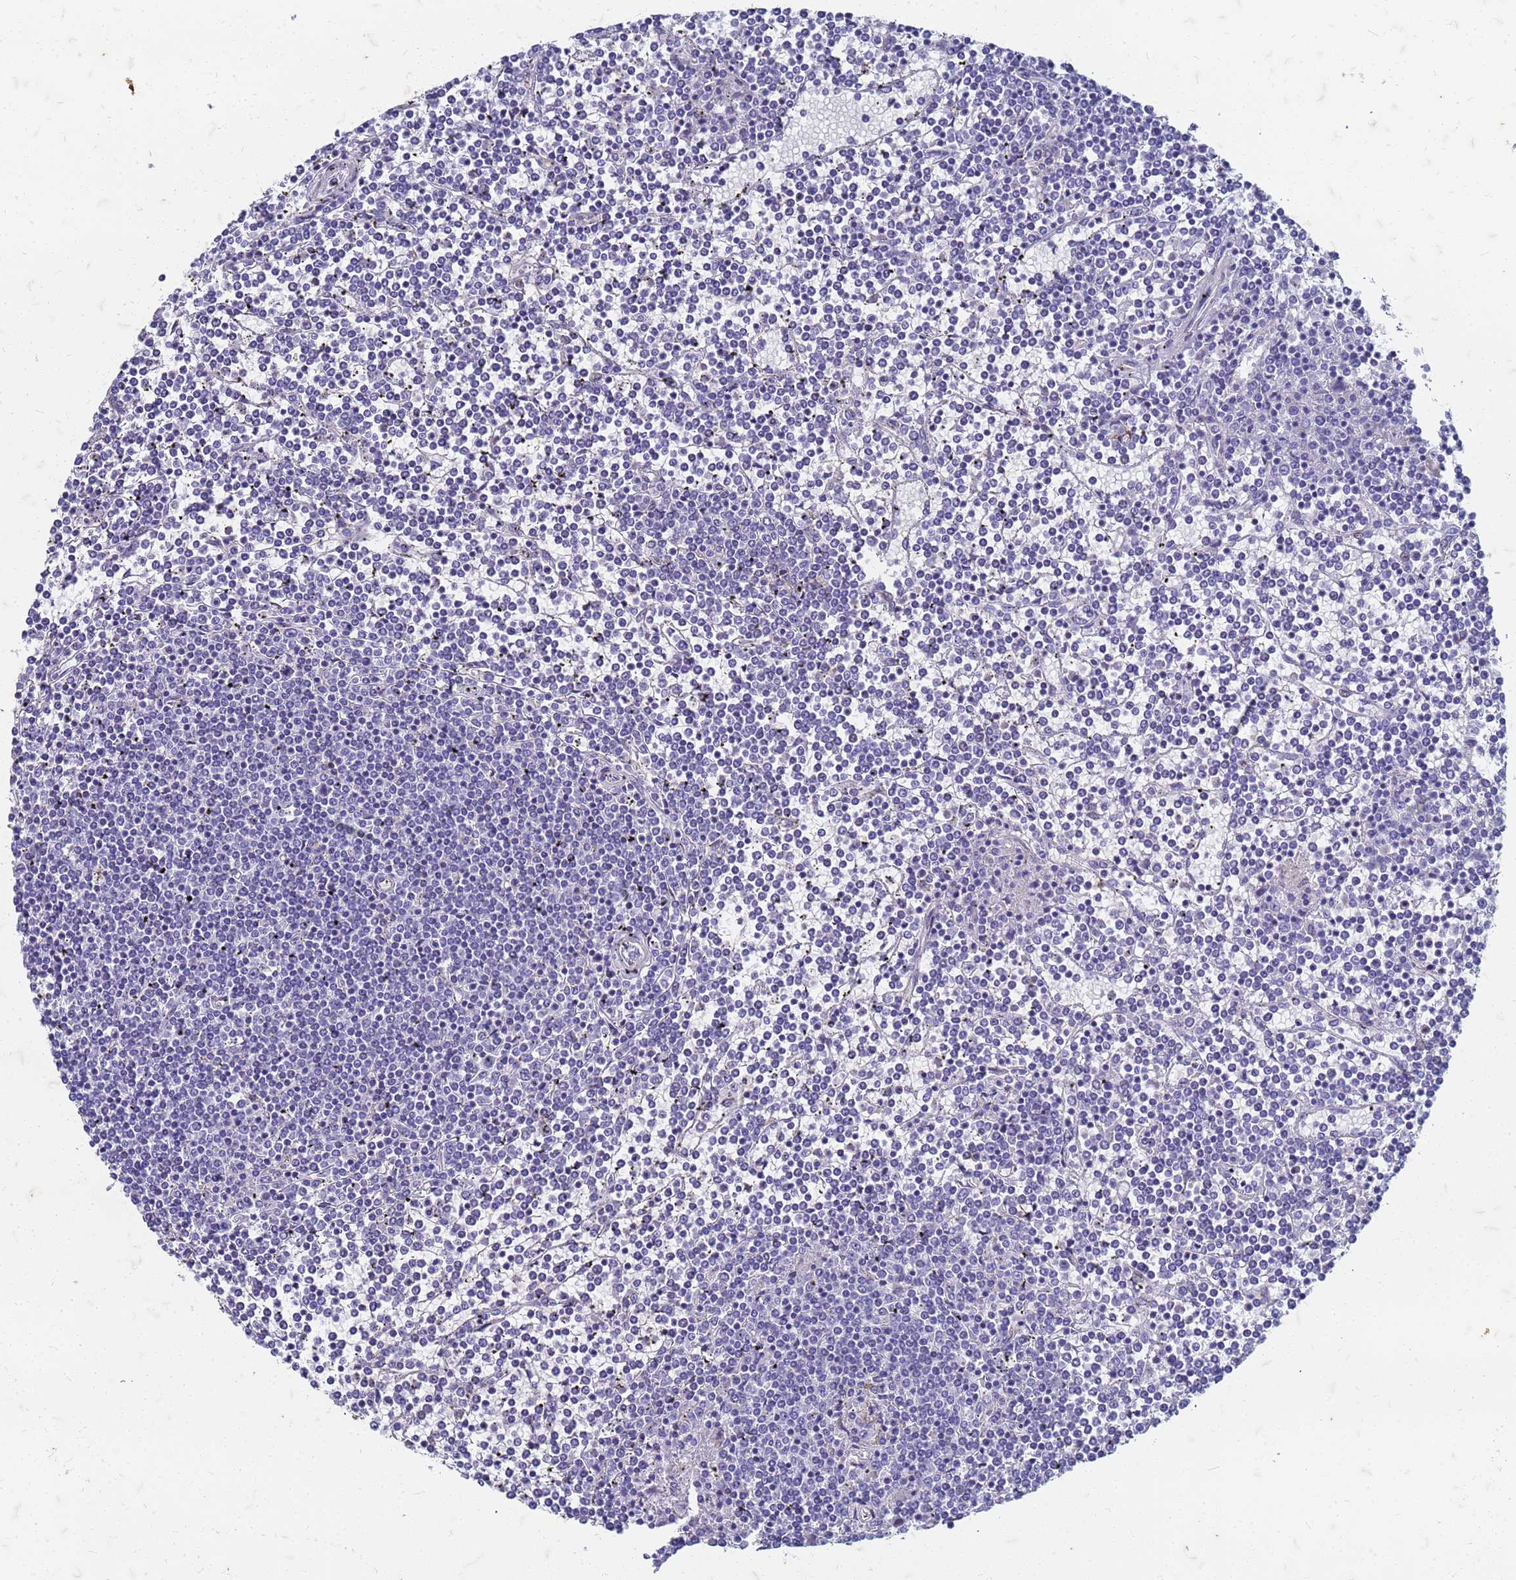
{"staining": {"intensity": "negative", "quantity": "none", "location": "none"}, "tissue": "lymphoma", "cell_type": "Tumor cells", "image_type": "cancer", "snomed": [{"axis": "morphology", "description": "Malignant lymphoma, non-Hodgkin's type, Low grade"}, {"axis": "topography", "description": "Spleen"}], "caption": "Immunohistochemistry image of lymphoma stained for a protein (brown), which exhibits no staining in tumor cells.", "gene": "TRIM64B", "patient": {"sex": "female", "age": 19}}